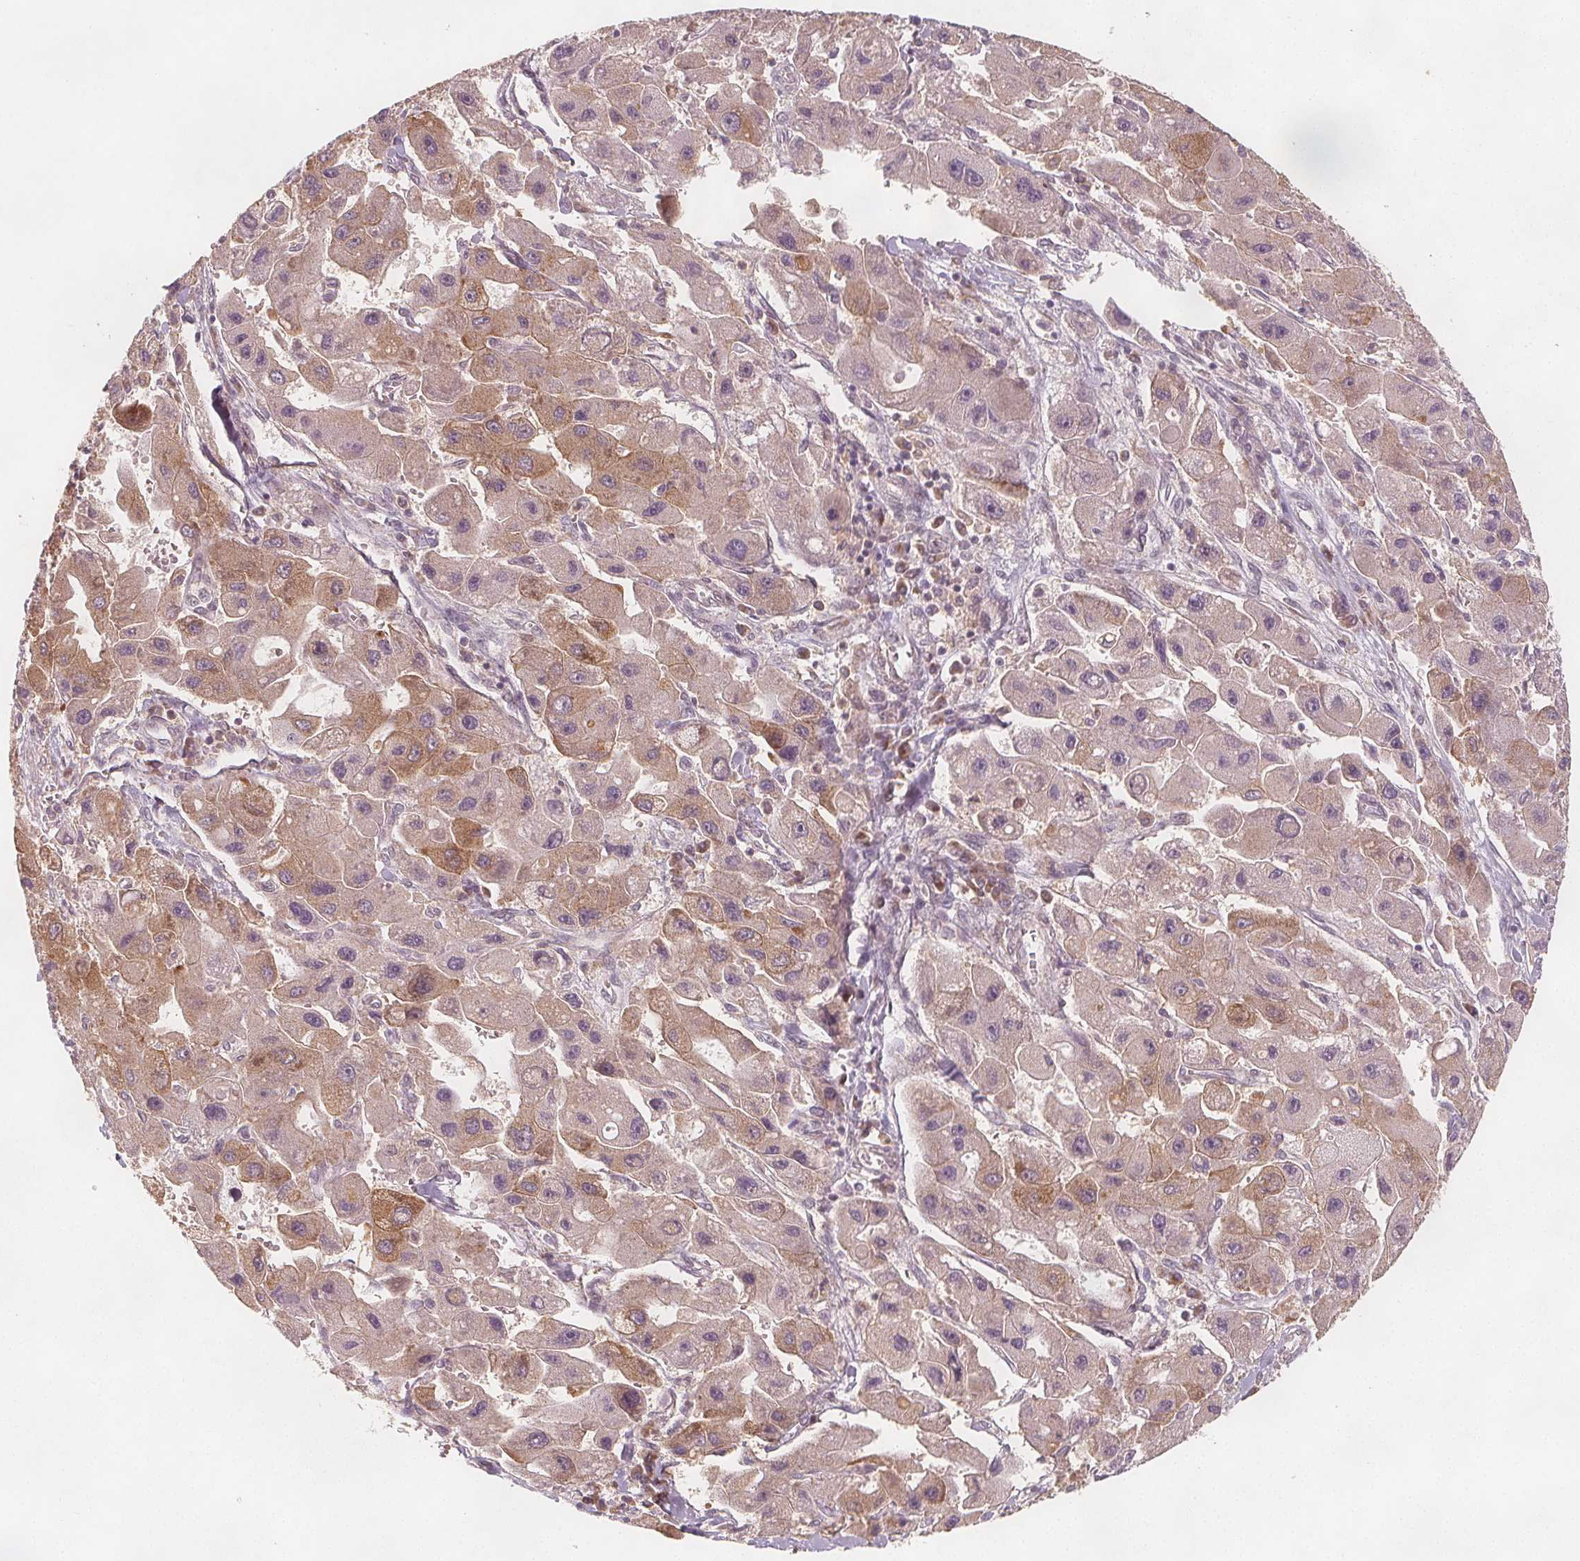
{"staining": {"intensity": "weak", "quantity": ">75%", "location": "cytoplasmic/membranous"}, "tissue": "liver cancer", "cell_type": "Tumor cells", "image_type": "cancer", "snomed": [{"axis": "morphology", "description": "Carcinoma, Hepatocellular, NOS"}, {"axis": "topography", "description": "Liver"}], "caption": "High-power microscopy captured an IHC micrograph of liver cancer (hepatocellular carcinoma), revealing weak cytoplasmic/membranous positivity in about >75% of tumor cells. (DAB (3,3'-diaminobenzidine) IHC, brown staining for protein, blue staining for nuclei).", "gene": "NCSTN", "patient": {"sex": "male", "age": 24}}